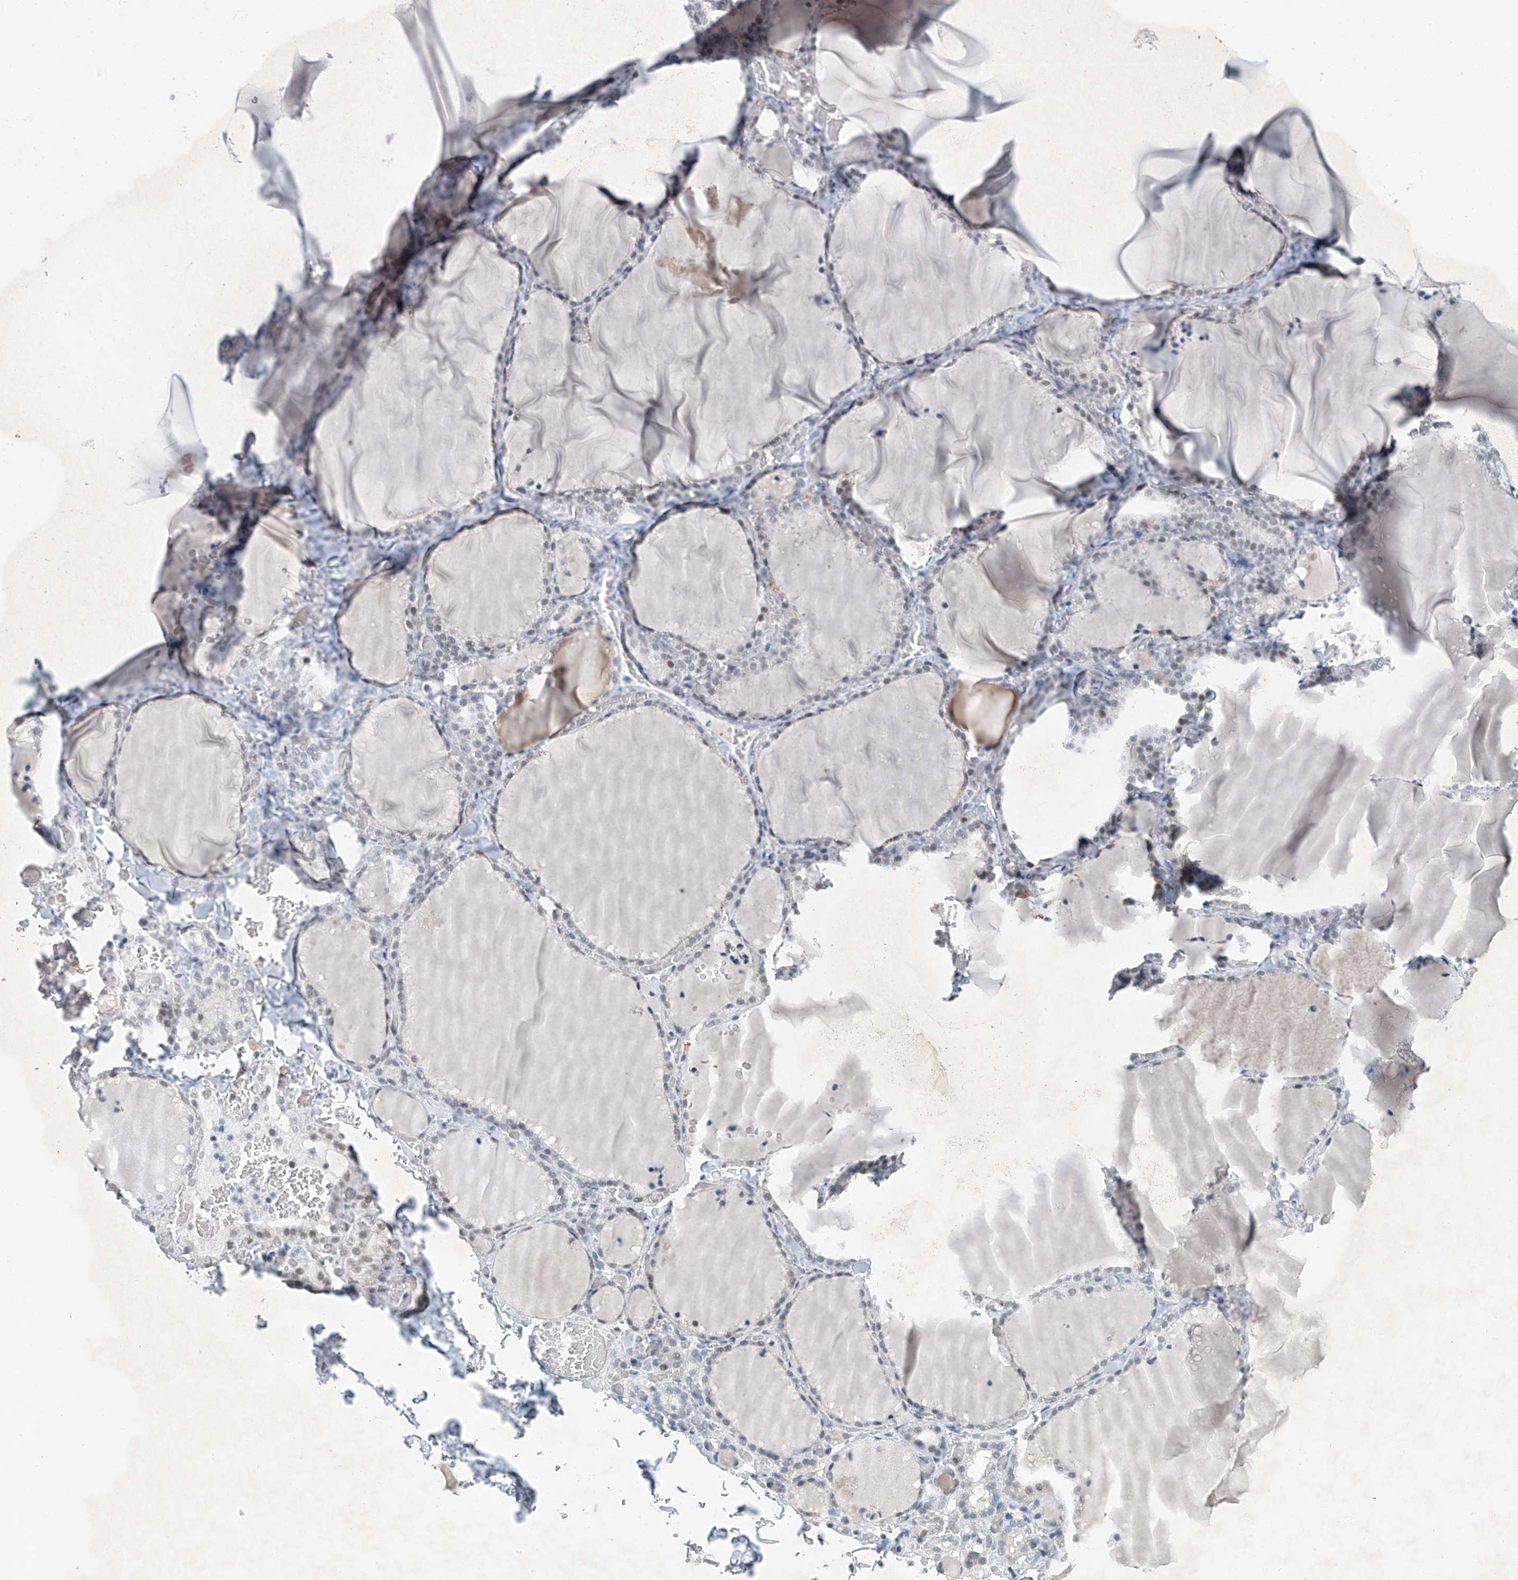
{"staining": {"intensity": "negative", "quantity": "none", "location": "none"}, "tissue": "thyroid gland", "cell_type": "Glandular cells", "image_type": "normal", "snomed": [{"axis": "morphology", "description": "Normal tissue, NOS"}, {"axis": "topography", "description": "Thyroid gland"}], "caption": "Thyroid gland was stained to show a protein in brown. There is no significant expression in glandular cells. (Stains: DAB (3,3'-diaminobenzidine) IHC with hematoxylin counter stain, Microscopy: brightfield microscopy at high magnification).", "gene": "TAF8", "patient": {"sex": "female", "age": 22}}